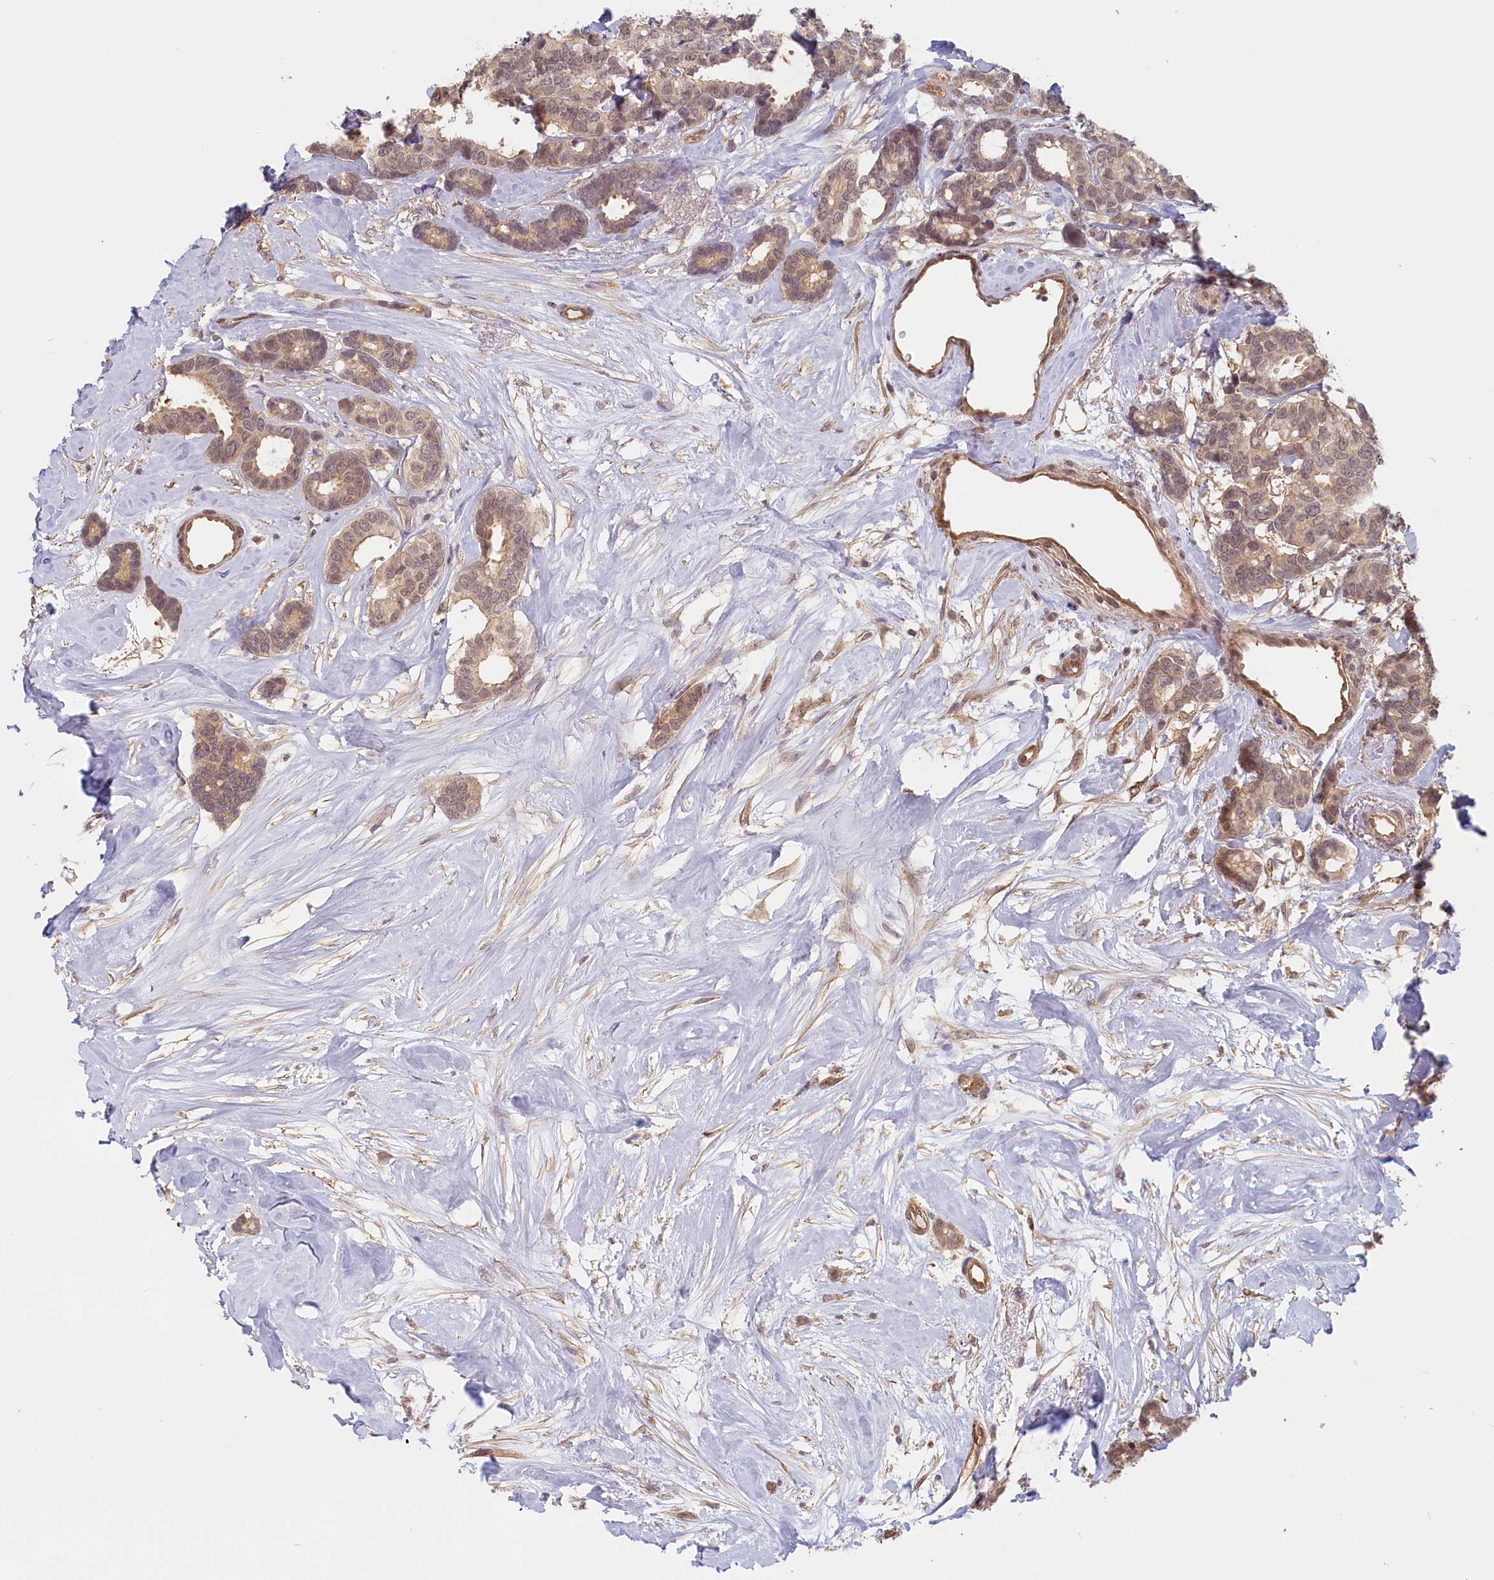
{"staining": {"intensity": "weak", "quantity": ">75%", "location": "cytoplasmic/membranous,nuclear"}, "tissue": "breast cancer", "cell_type": "Tumor cells", "image_type": "cancer", "snomed": [{"axis": "morphology", "description": "Duct carcinoma"}, {"axis": "topography", "description": "Breast"}], "caption": "Human breast invasive ductal carcinoma stained with a protein marker reveals weak staining in tumor cells.", "gene": "C19orf44", "patient": {"sex": "female", "age": 87}}